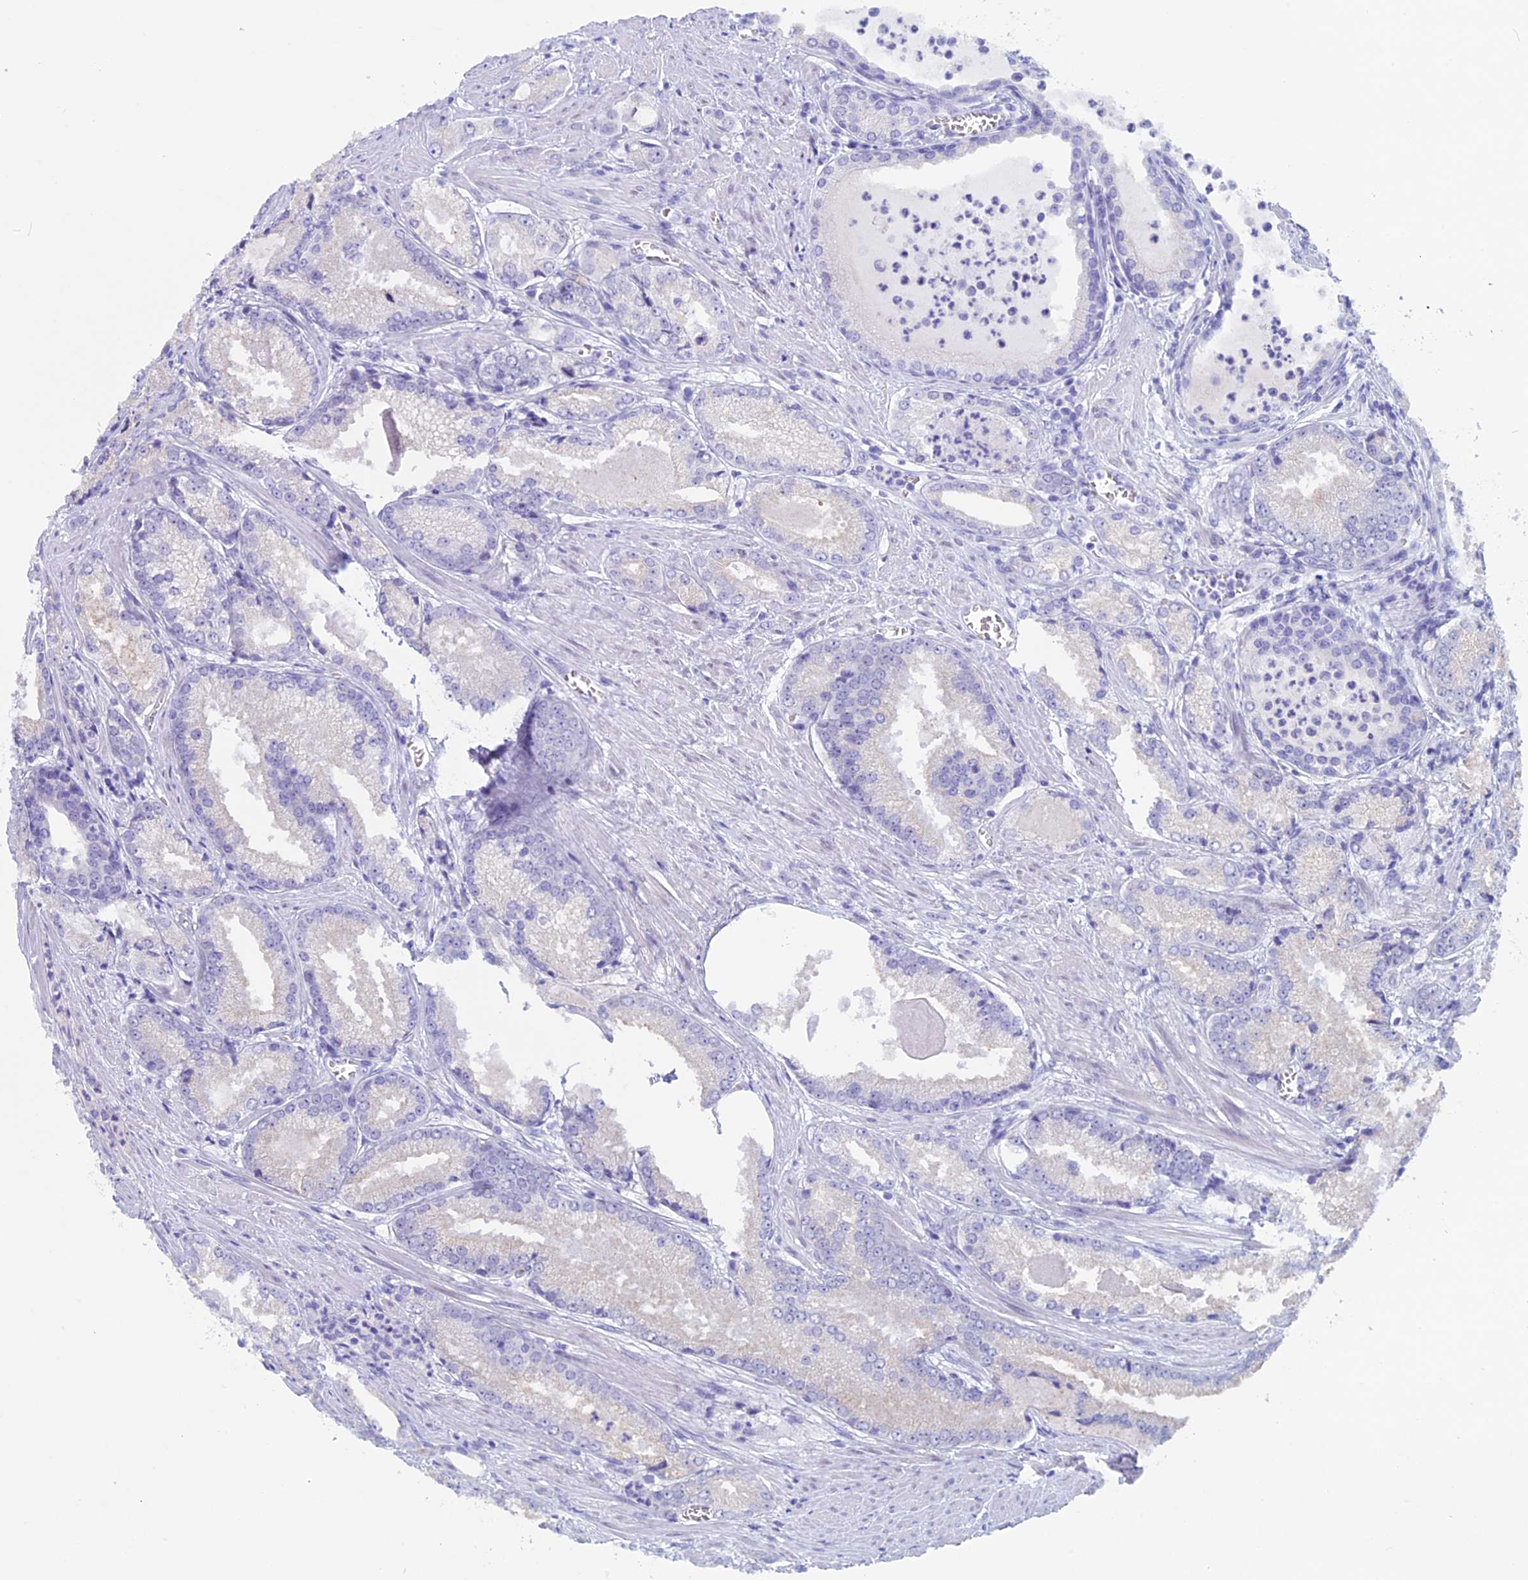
{"staining": {"intensity": "negative", "quantity": "none", "location": "none"}, "tissue": "prostate cancer", "cell_type": "Tumor cells", "image_type": "cancer", "snomed": [{"axis": "morphology", "description": "Adenocarcinoma, Low grade"}, {"axis": "topography", "description": "Prostate"}], "caption": "IHC of prostate cancer shows no positivity in tumor cells. (Stains: DAB (3,3'-diaminobenzidine) immunohistochemistry (IHC) with hematoxylin counter stain, Microscopy: brightfield microscopy at high magnification).", "gene": "FAM169A", "patient": {"sex": "male", "age": 54}}